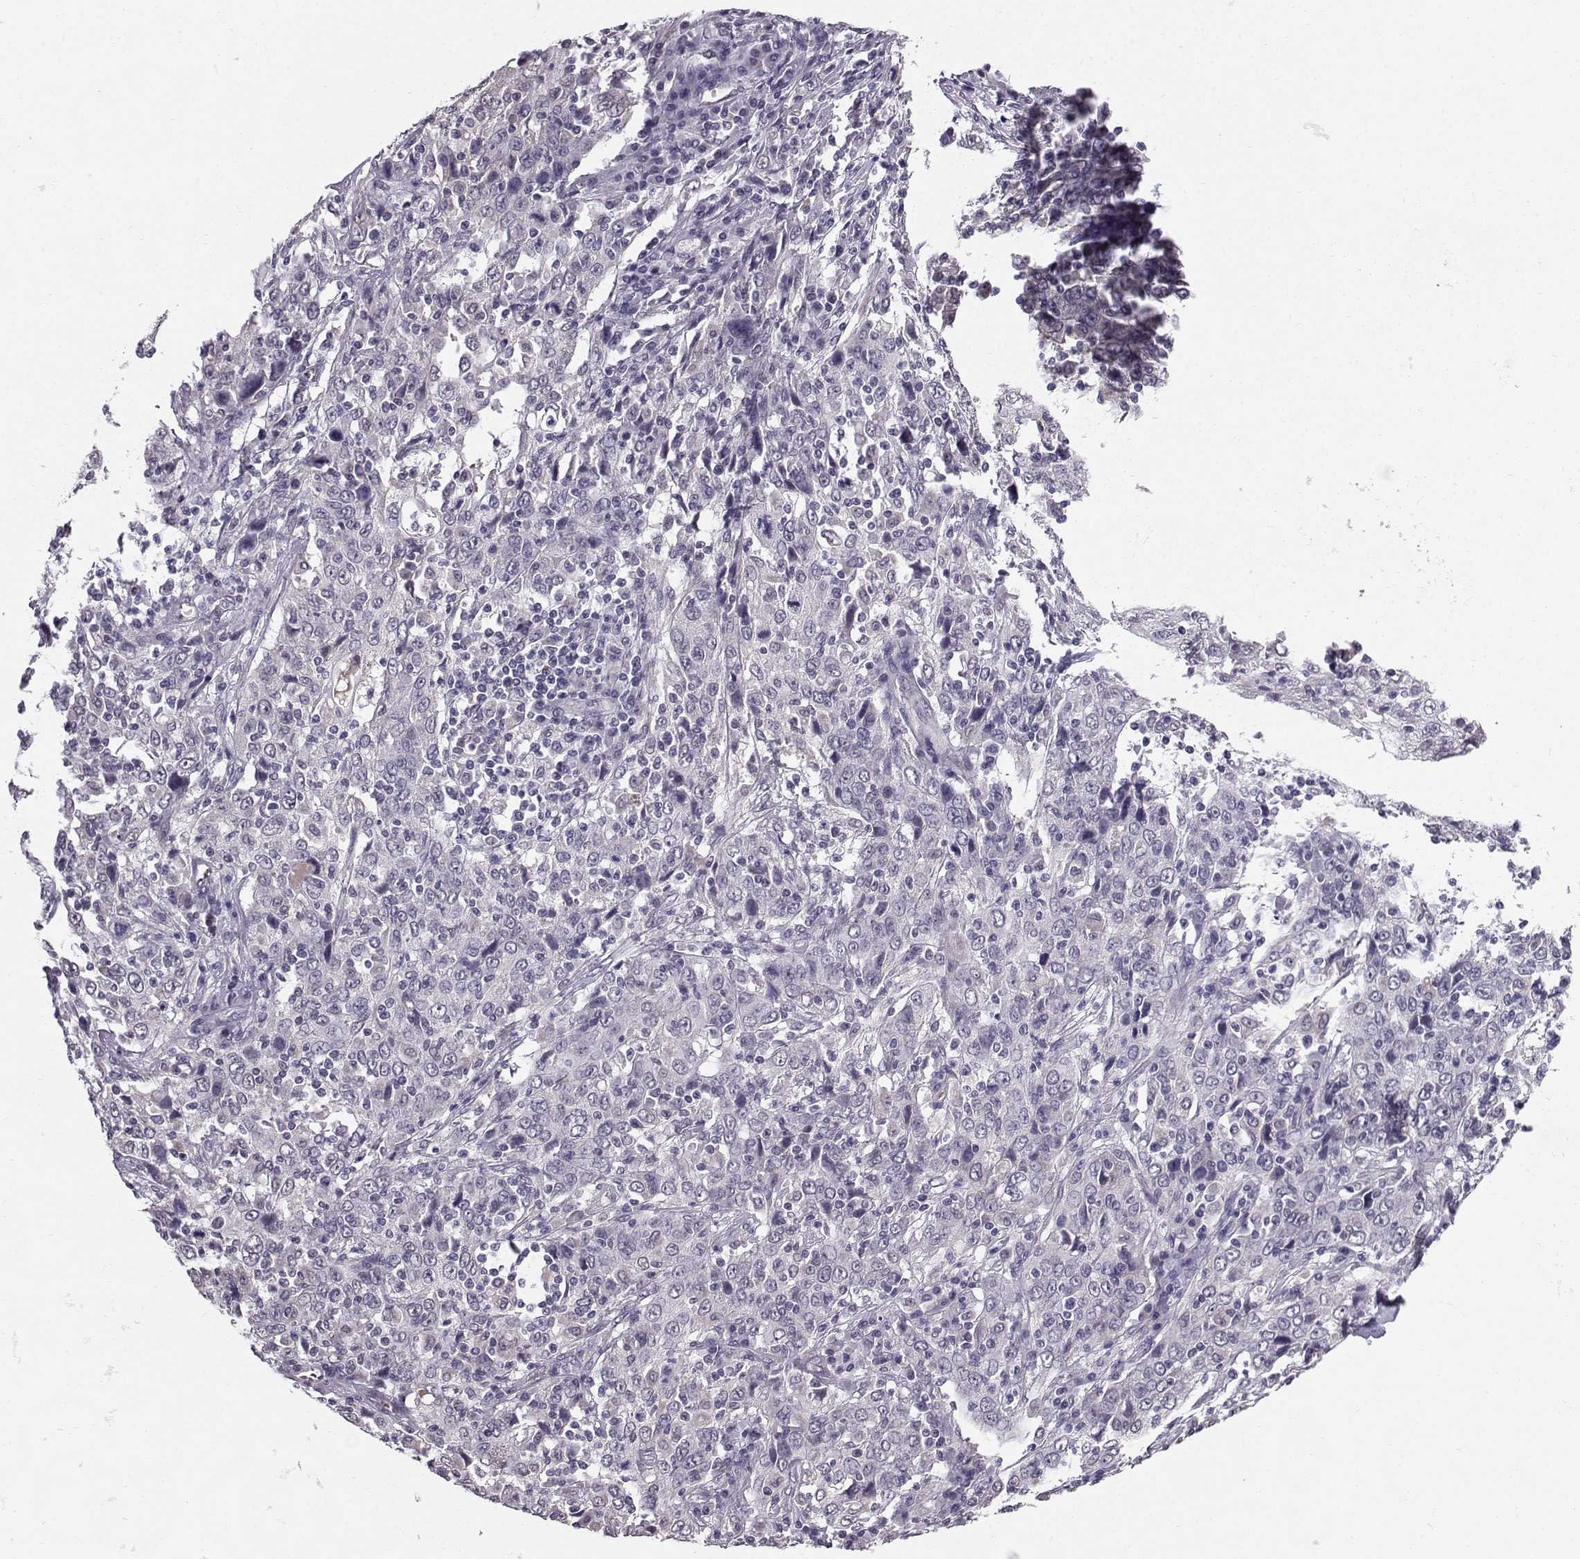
{"staining": {"intensity": "negative", "quantity": "none", "location": "none"}, "tissue": "cervical cancer", "cell_type": "Tumor cells", "image_type": "cancer", "snomed": [{"axis": "morphology", "description": "Squamous cell carcinoma, NOS"}, {"axis": "topography", "description": "Cervix"}], "caption": "Squamous cell carcinoma (cervical) was stained to show a protein in brown. There is no significant positivity in tumor cells.", "gene": "TSPYL5", "patient": {"sex": "female", "age": 46}}